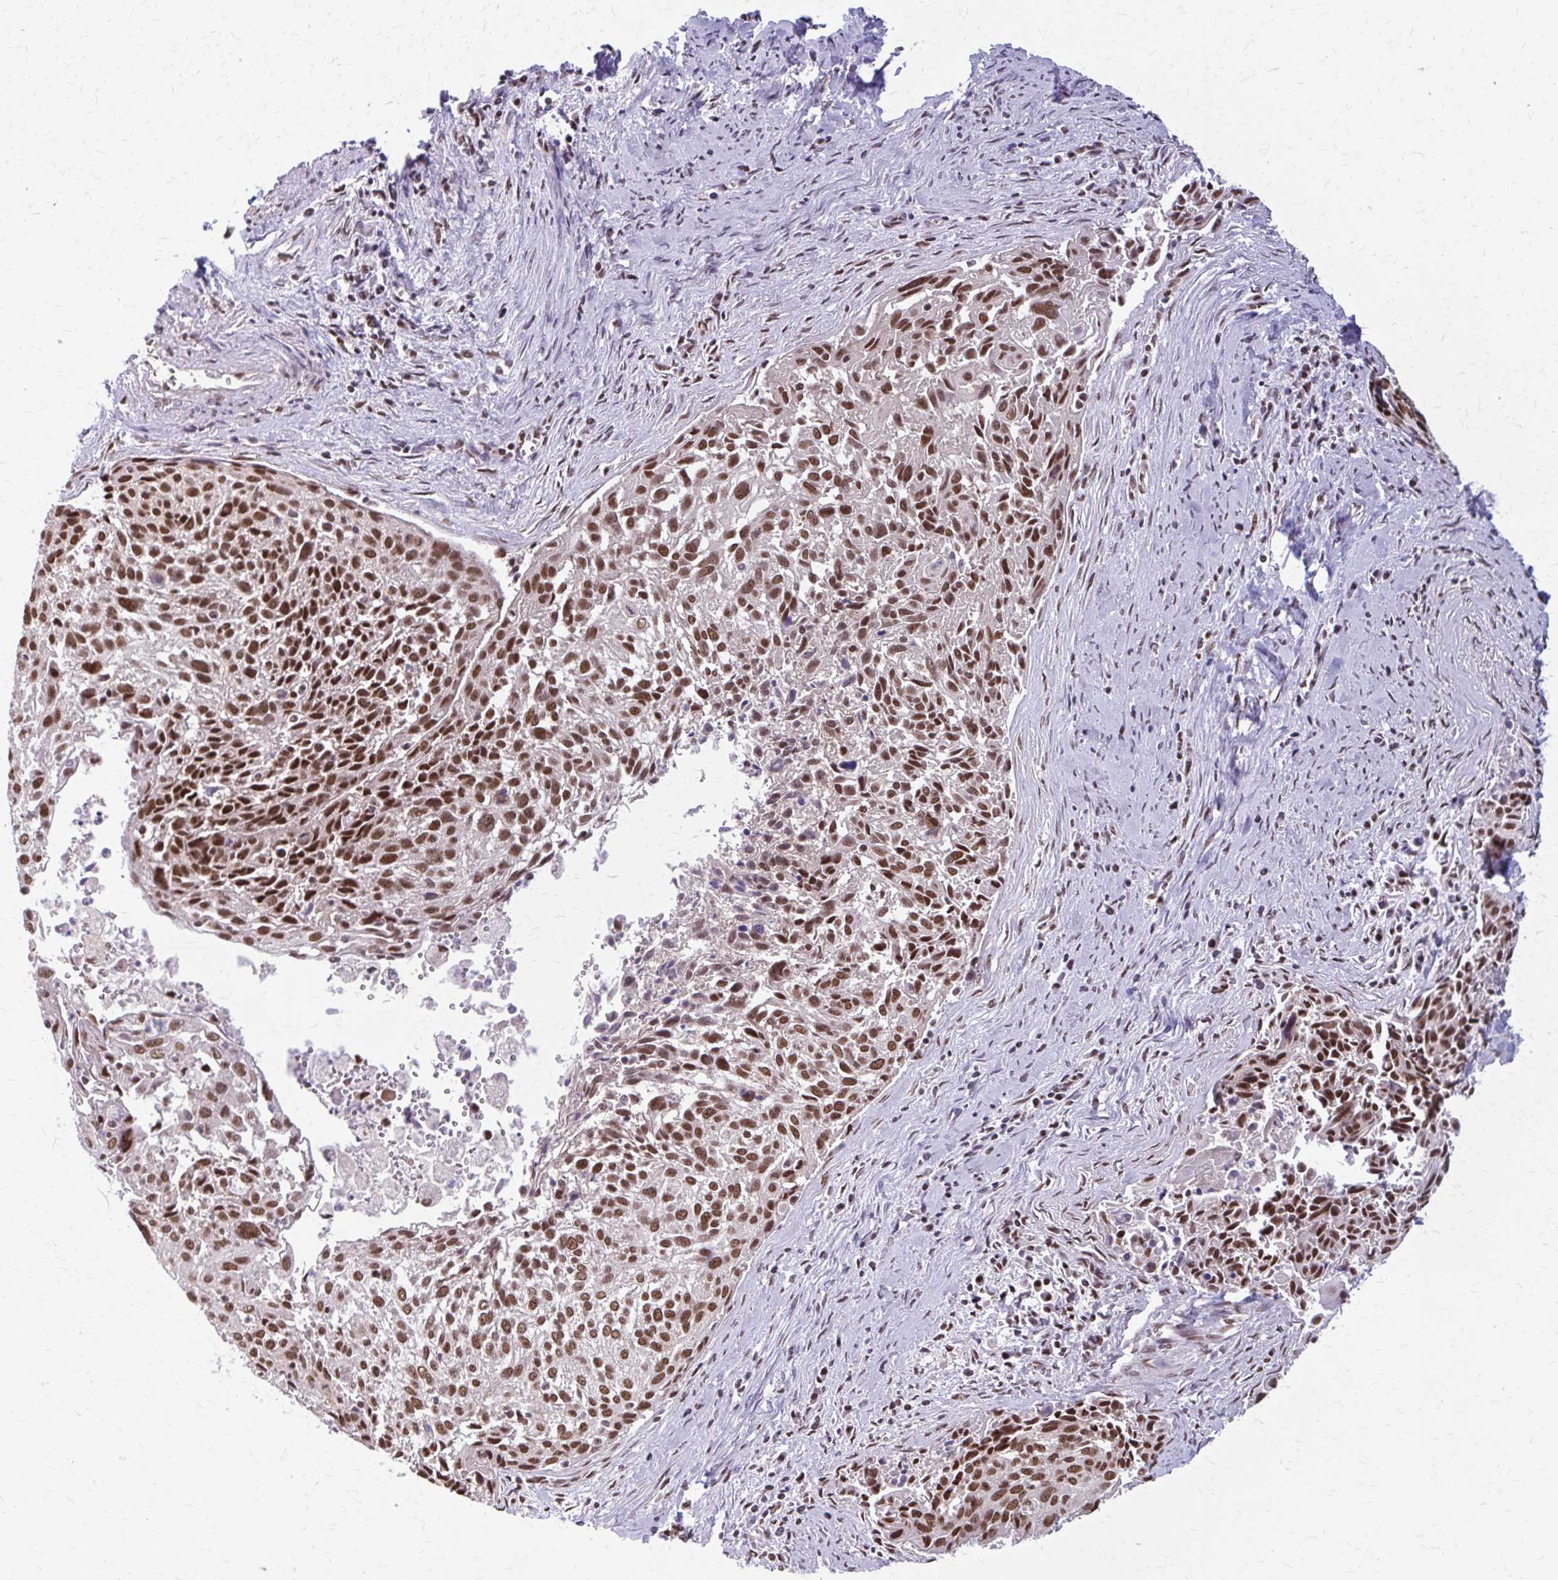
{"staining": {"intensity": "moderate", "quantity": ">75%", "location": "nuclear"}, "tissue": "cervical cancer", "cell_type": "Tumor cells", "image_type": "cancer", "snomed": [{"axis": "morphology", "description": "Squamous cell carcinoma, NOS"}, {"axis": "topography", "description": "Cervix"}], "caption": "High-power microscopy captured an immunohistochemistry (IHC) photomicrograph of cervical squamous cell carcinoma, revealing moderate nuclear expression in approximately >75% of tumor cells. (DAB (3,3'-diaminobenzidine) IHC with brightfield microscopy, high magnification).", "gene": "TTF1", "patient": {"sex": "female", "age": 55}}